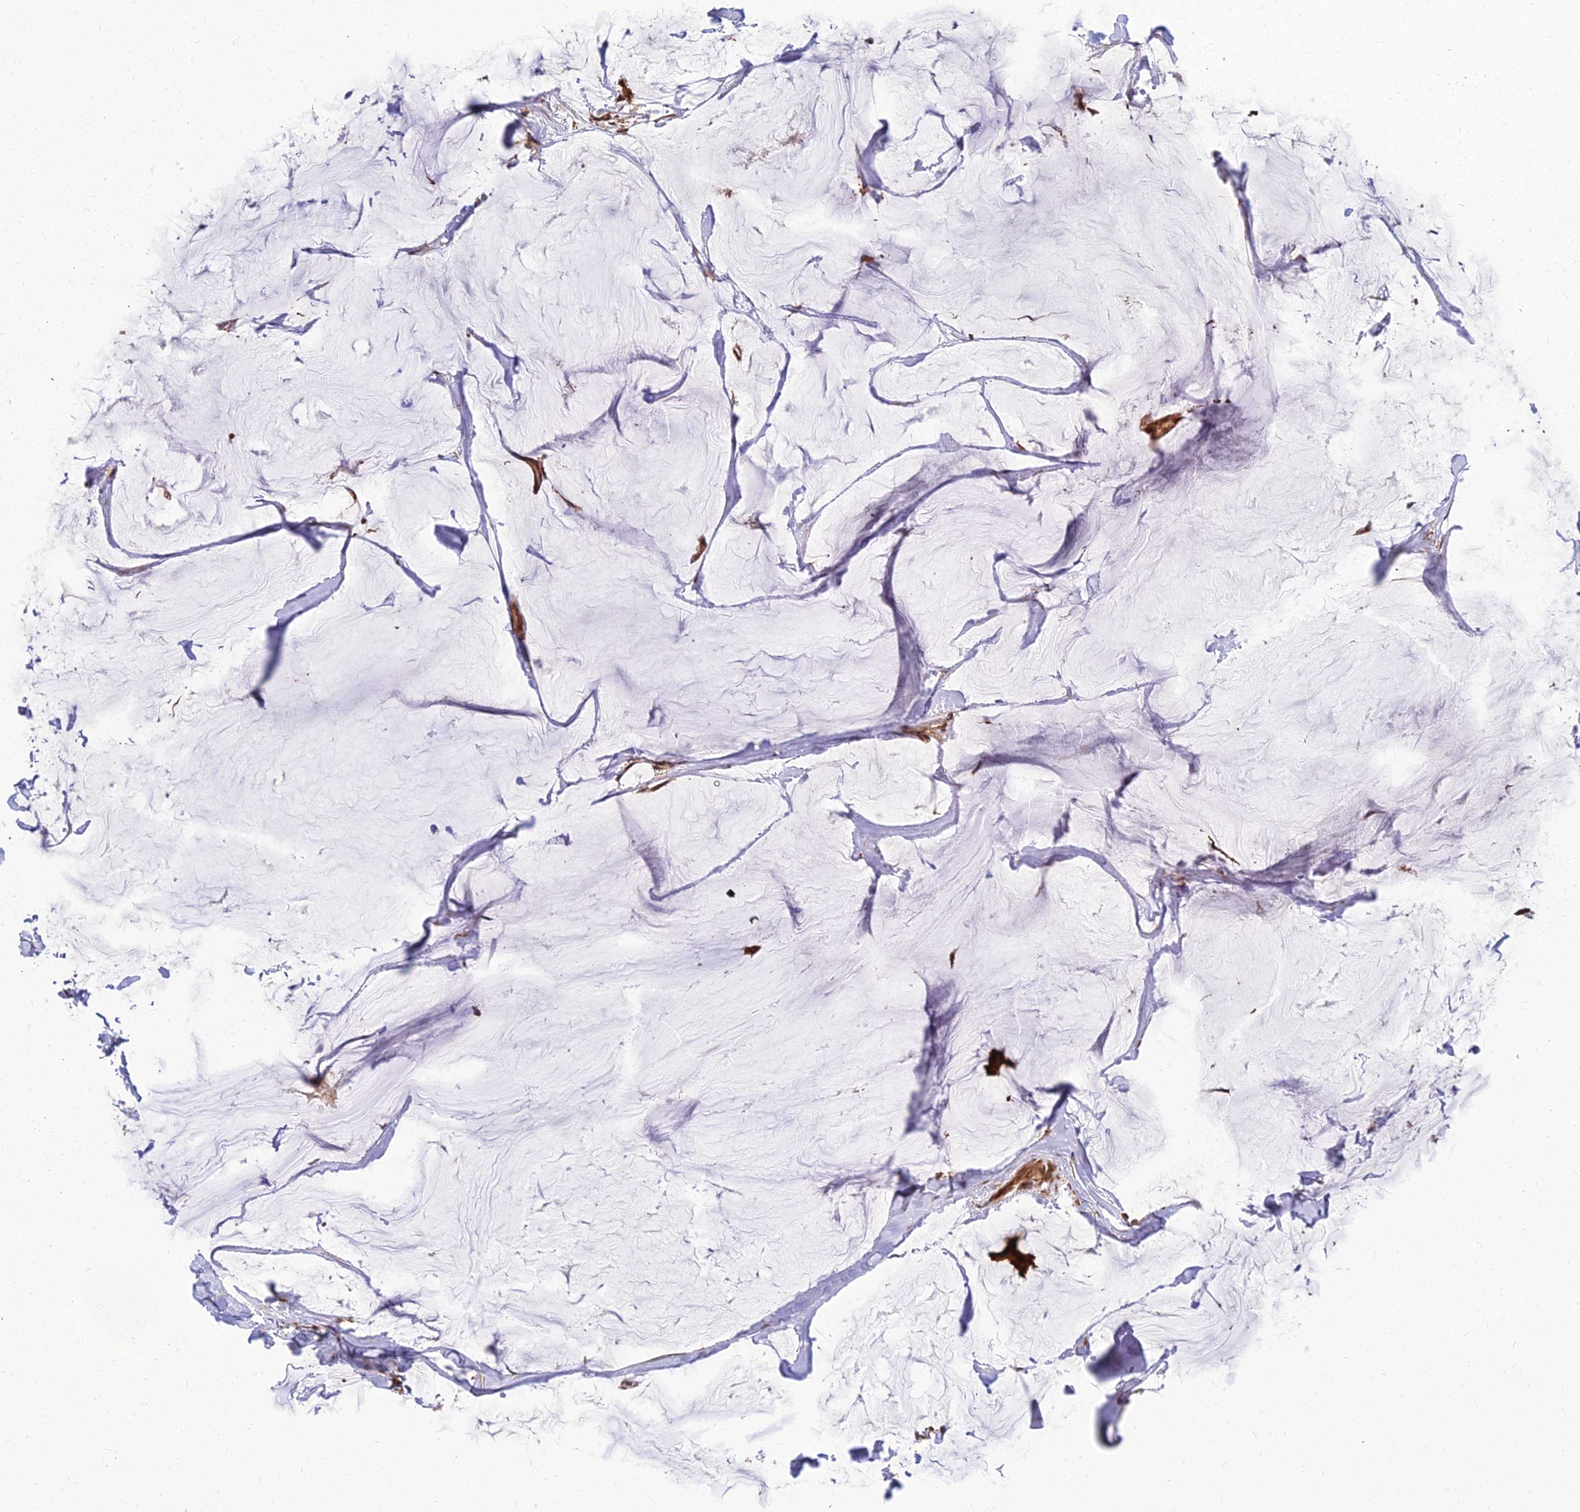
{"staining": {"intensity": "strong", "quantity": ">75%", "location": "cytoplasmic/membranous"}, "tissue": "breast cancer", "cell_type": "Tumor cells", "image_type": "cancer", "snomed": [{"axis": "morphology", "description": "Duct carcinoma"}, {"axis": "topography", "description": "Breast"}], "caption": "The histopathology image displays a brown stain indicating the presence of a protein in the cytoplasmic/membranous of tumor cells in breast intraductal carcinoma. (DAB (3,3'-diaminobenzidine) IHC, brown staining for protein, blue staining for nuclei).", "gene": "CCT6B", "patient": {"sex": "female", "age": 93}}